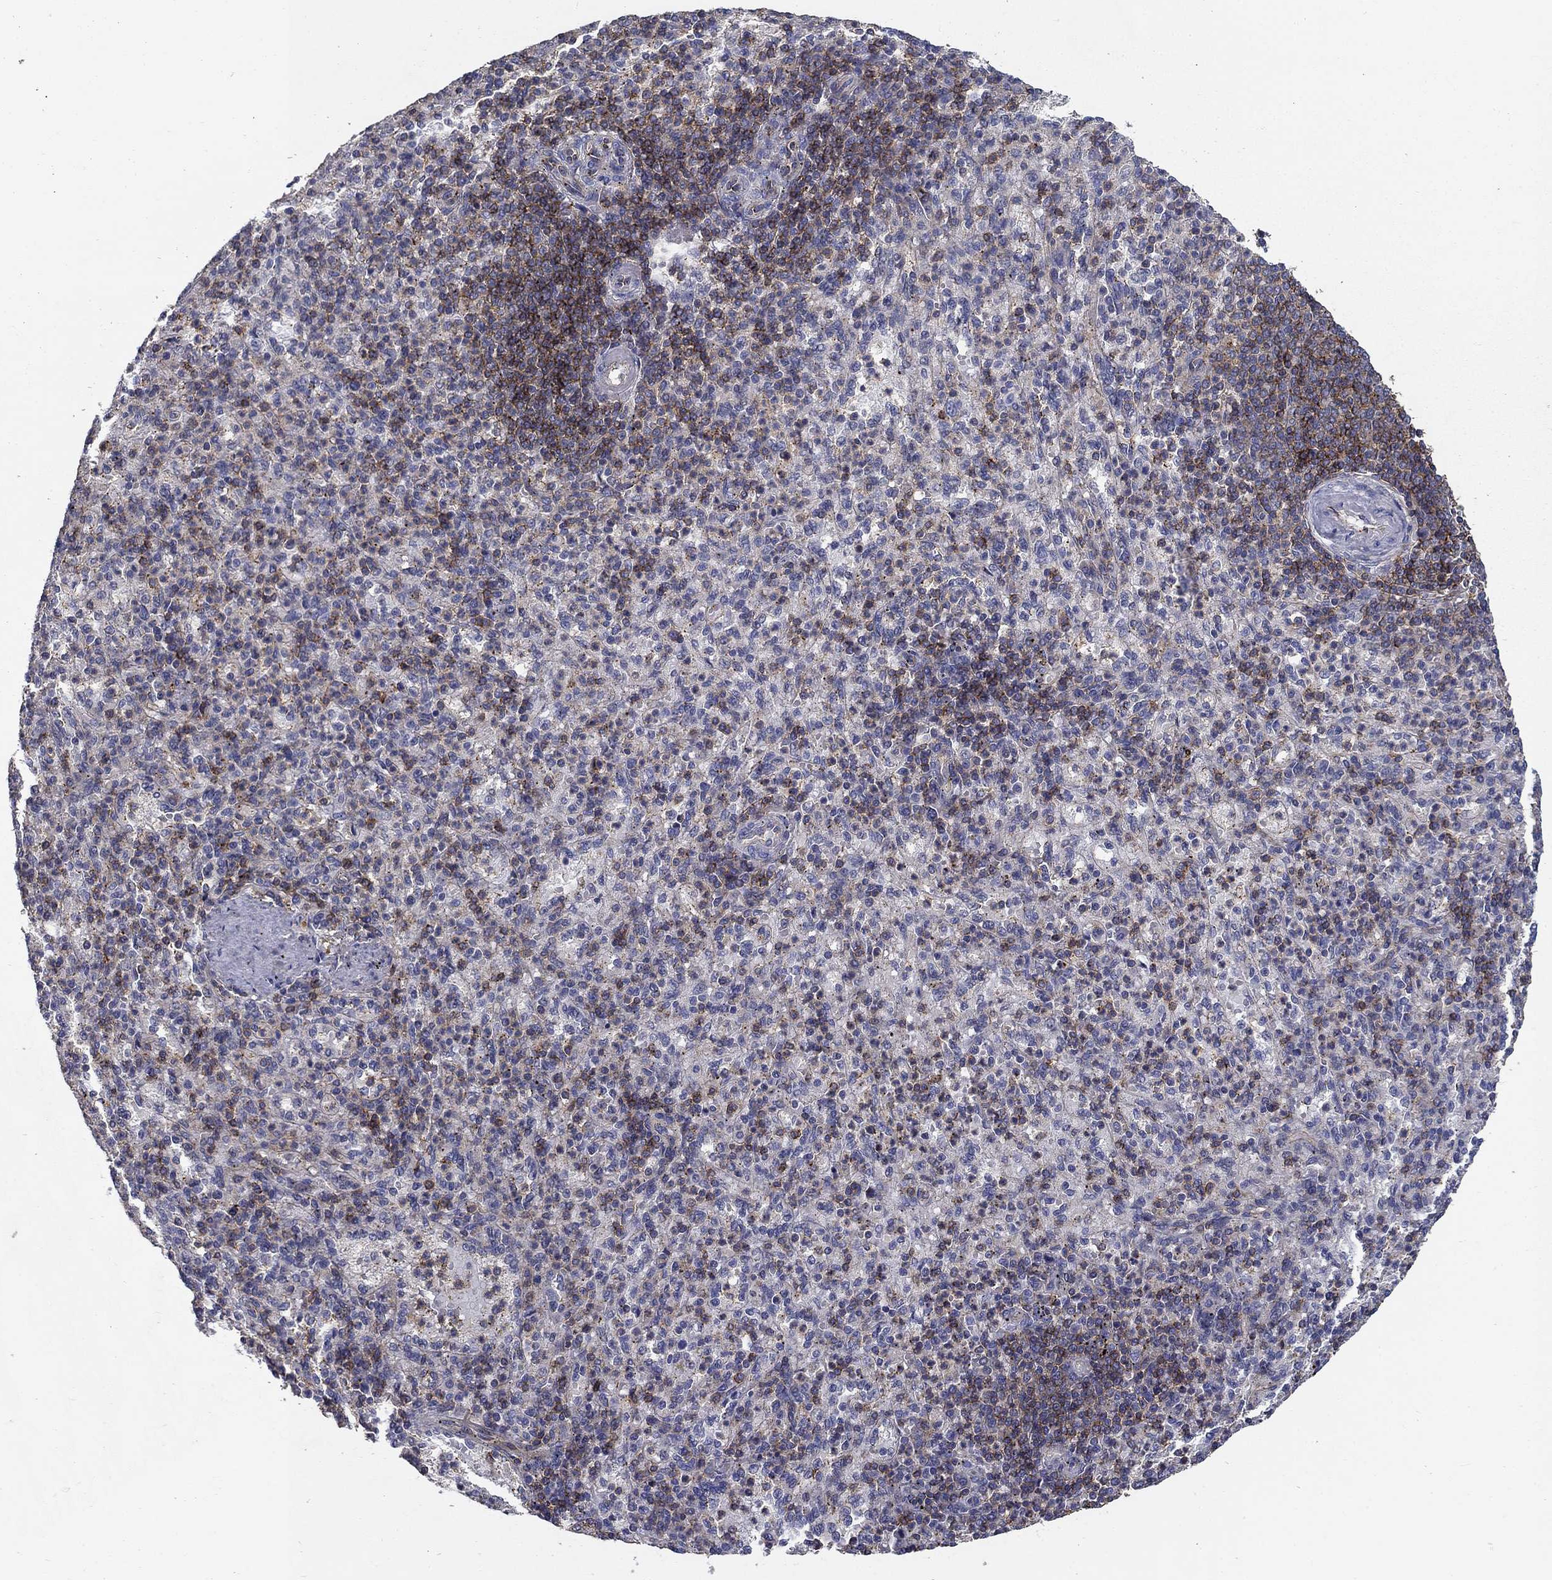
{"staining": {"intensity": "moderate", "quantity": "<25%", "location": "cytoplasmic/membranous"}, "tissue": "spleen", "cell_type": "Cells in red pulp", "image_type": "normal", "snomed": [{"axis": "morphology", "description": "Normal tissue, NOS"}, {"axis": "topography", "description": "Spleen"}], "caption": "Immunohistochemistry (IHC) of unremarkable spleen exhibits low levels of moderate cytoplasmic/membranous staining in about <25% of cells in red pulp.", "gene": "SIT1", "patient": {"sex": "female", "age": 74}}